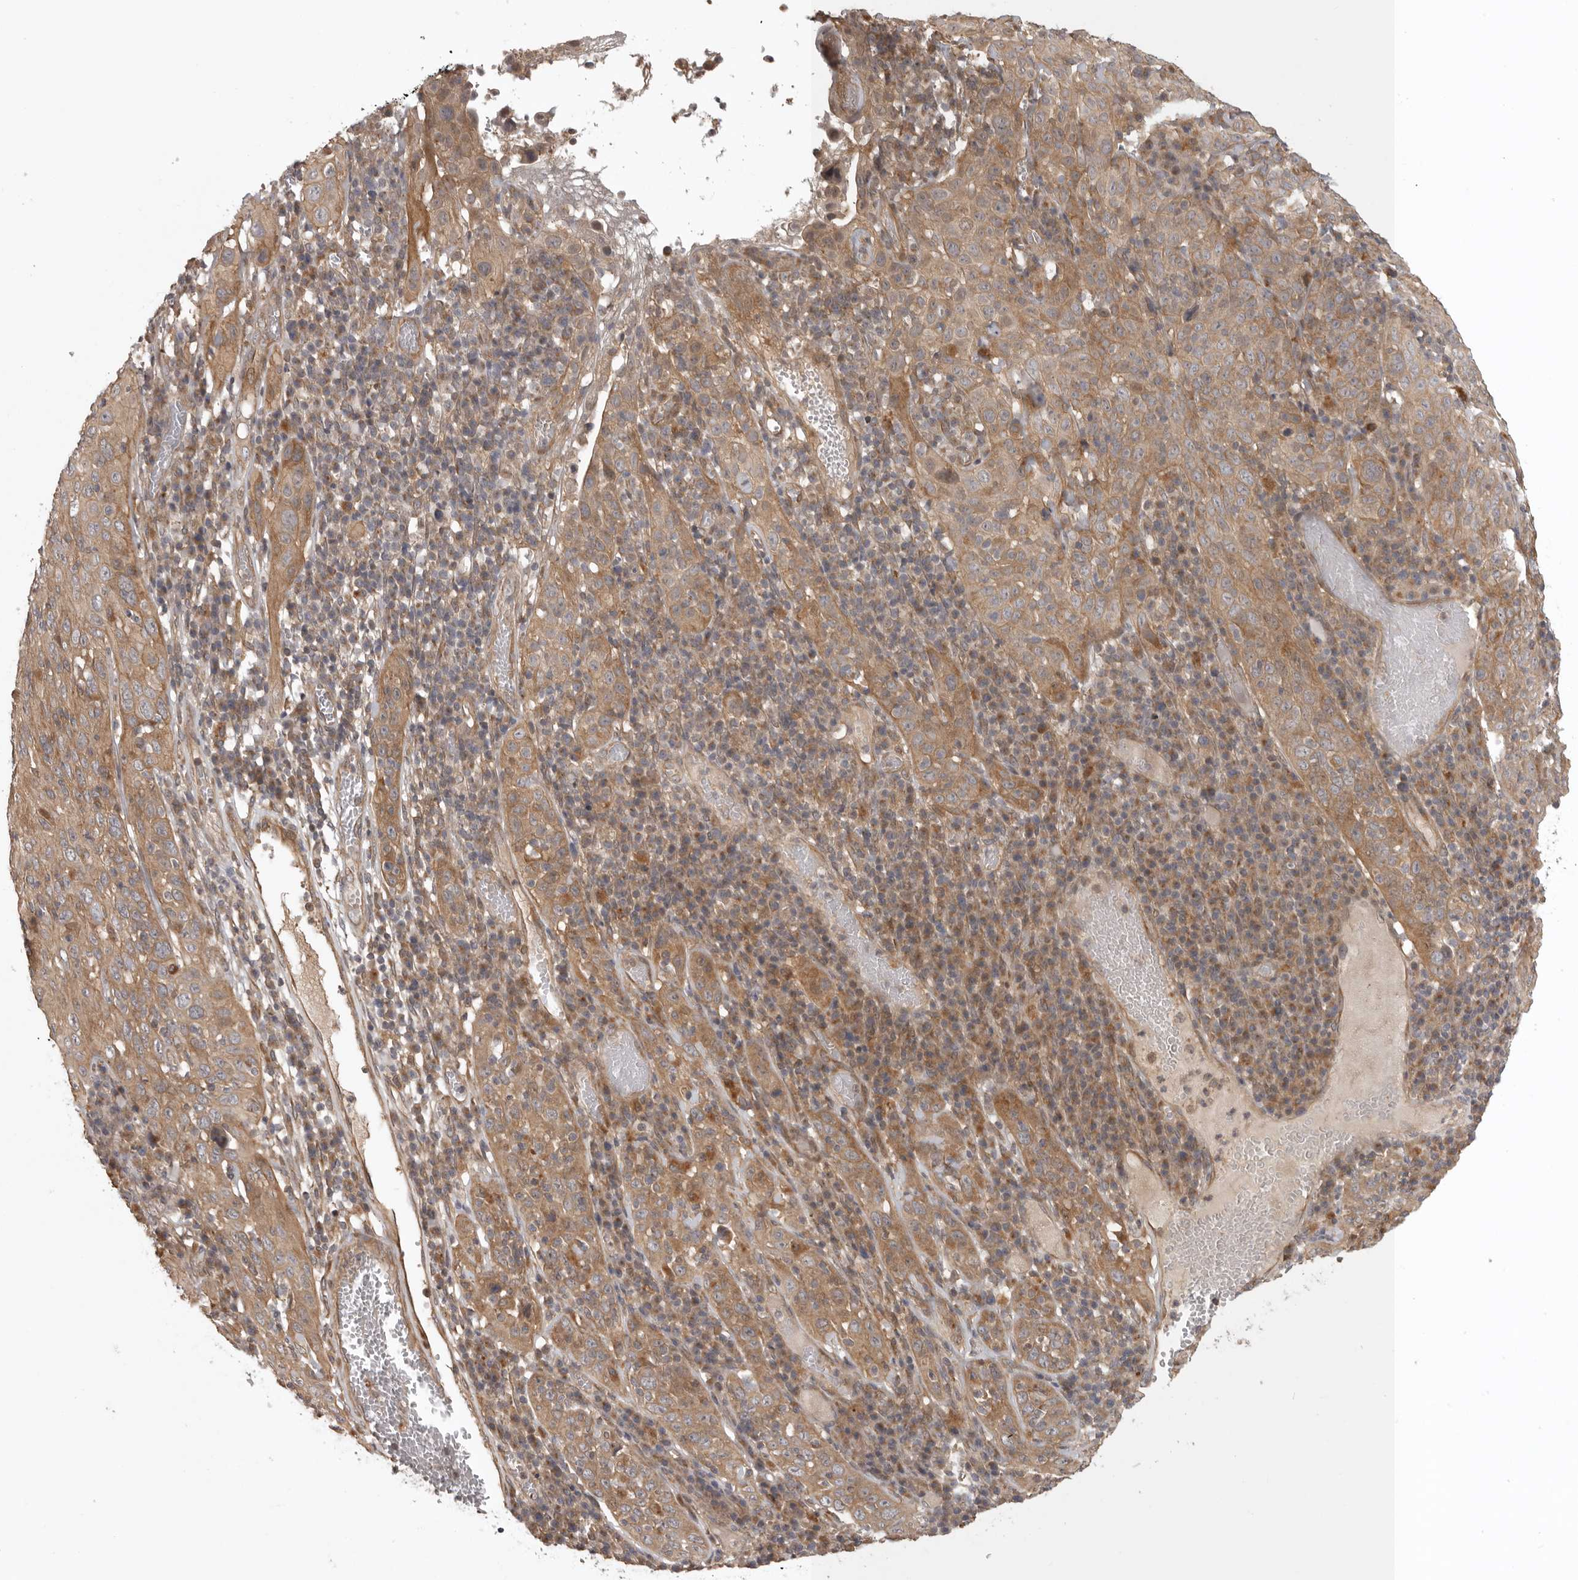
{"staining": {"intensity": "moderate", "quantity": ">75%", "location": "cytoplasmic/membranous"}, "tissue": "cervical cancer", "cell_type": "Tumor cells", "image_type": "cancer", "snomed": [{"axis": "morphology", "description": "Squamous cell carcinoma, NOS"}, {"axis": "topography", "description": "Cervix"}], "caption": "Immunohistochemistry (IHC) of human cervical cancer exhibits medium levels of moderate cytoplasmic/membranous staining in approximately >75% of tumor cells.", "gene": "CUEDC1", "patient": {"sex": "female", "age": 46}}